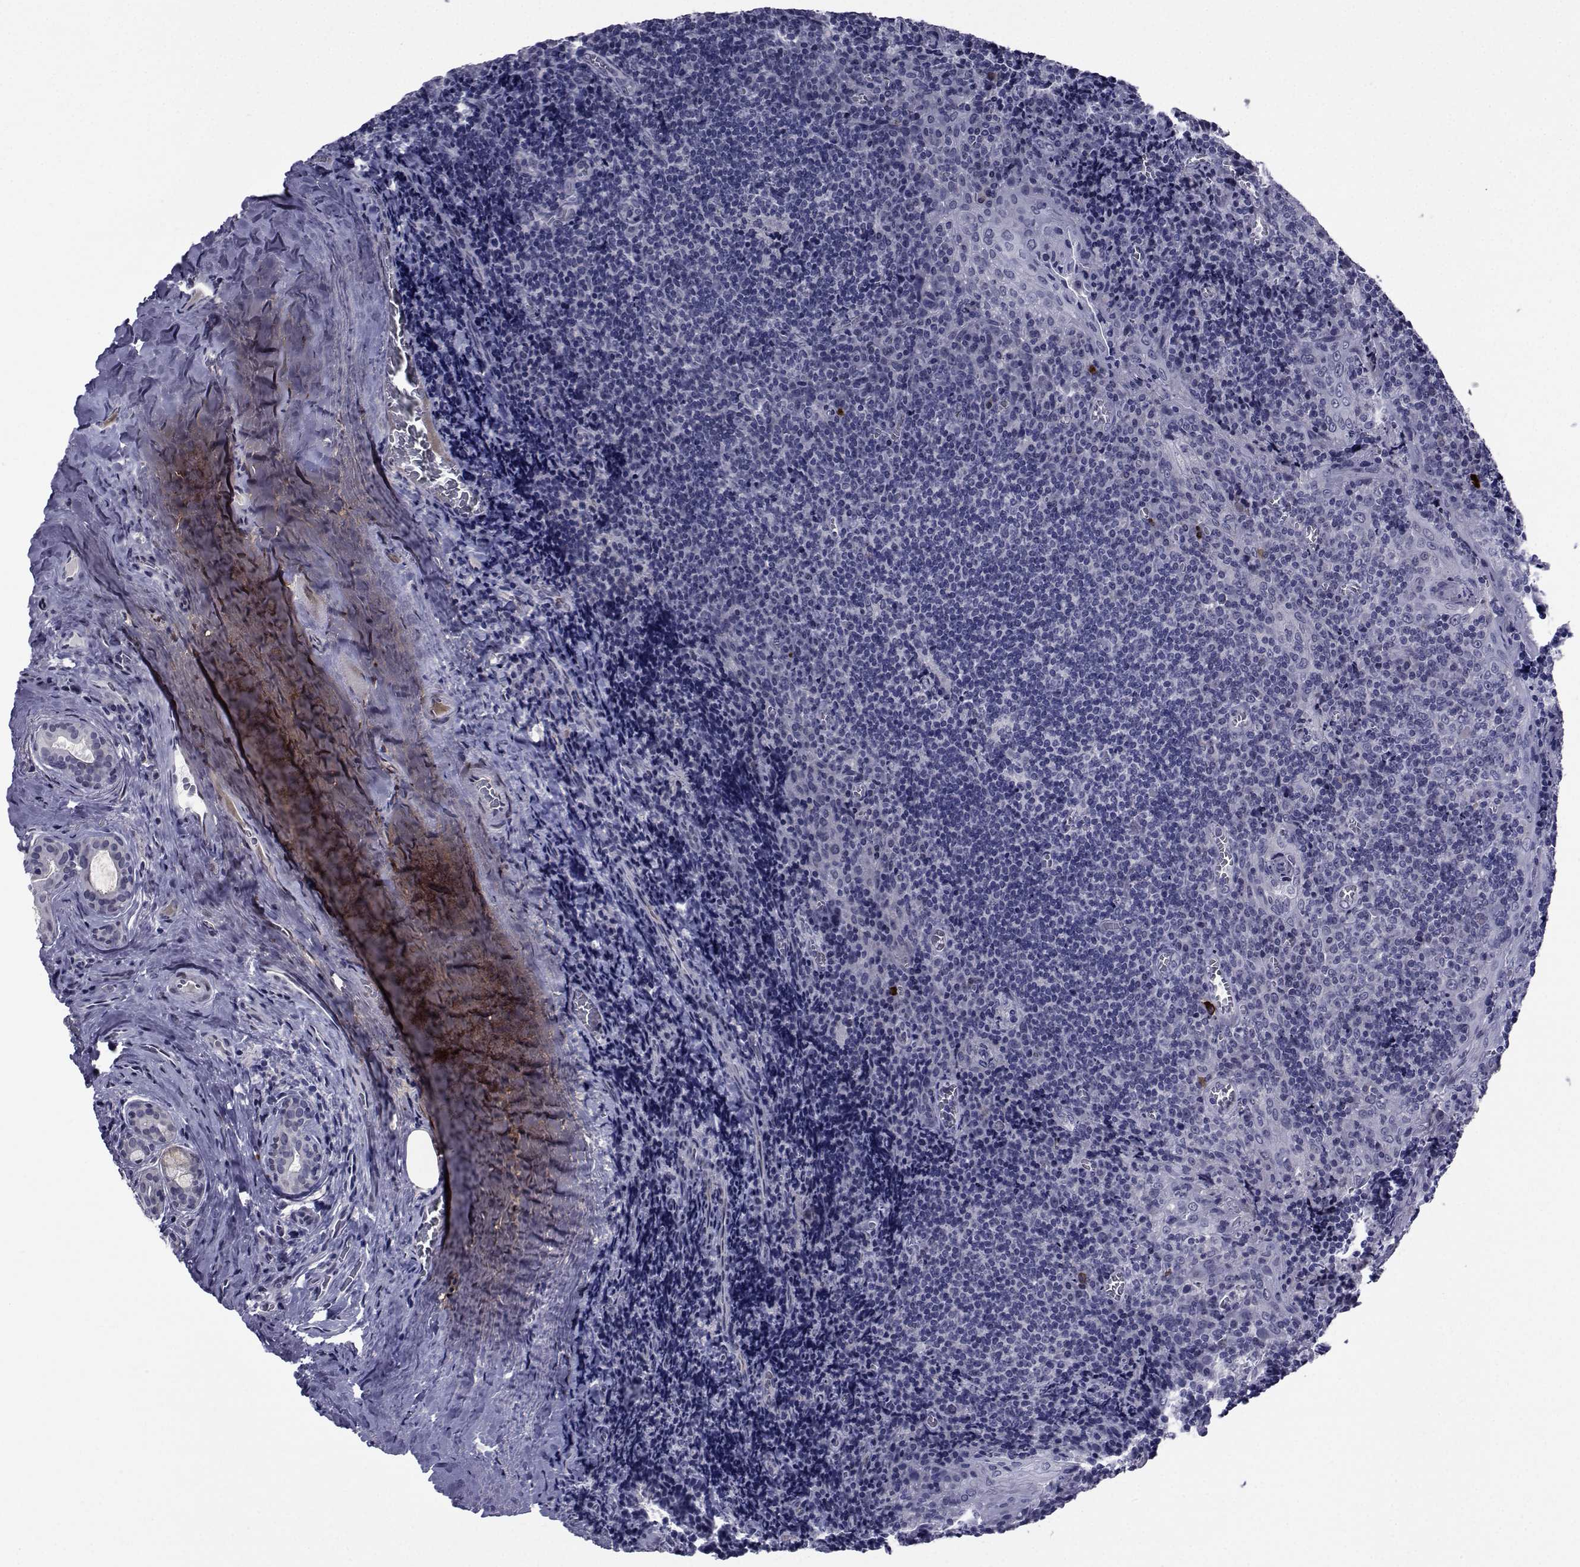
{"staining": {"intensity": "negative", "quantity": "none", "location": "none"}, "tissue": "tonsil", "cell_type": "Germinal center cells", "image_type": "normal", "snomed": [{"axis": "morphology", "description": "Normal tissue, NOS"}, {"axis": "morphology", "description": "Inflammation, NOS"}, {"axis": "topography", "description": "Tonsil"}], "caption": "Protein analysis of unremarkable tonsil demonstrates no significant positivity in germinal center cells.", "gene": "SEMA5B", "patient": {"sex": "female", "age": 31}}